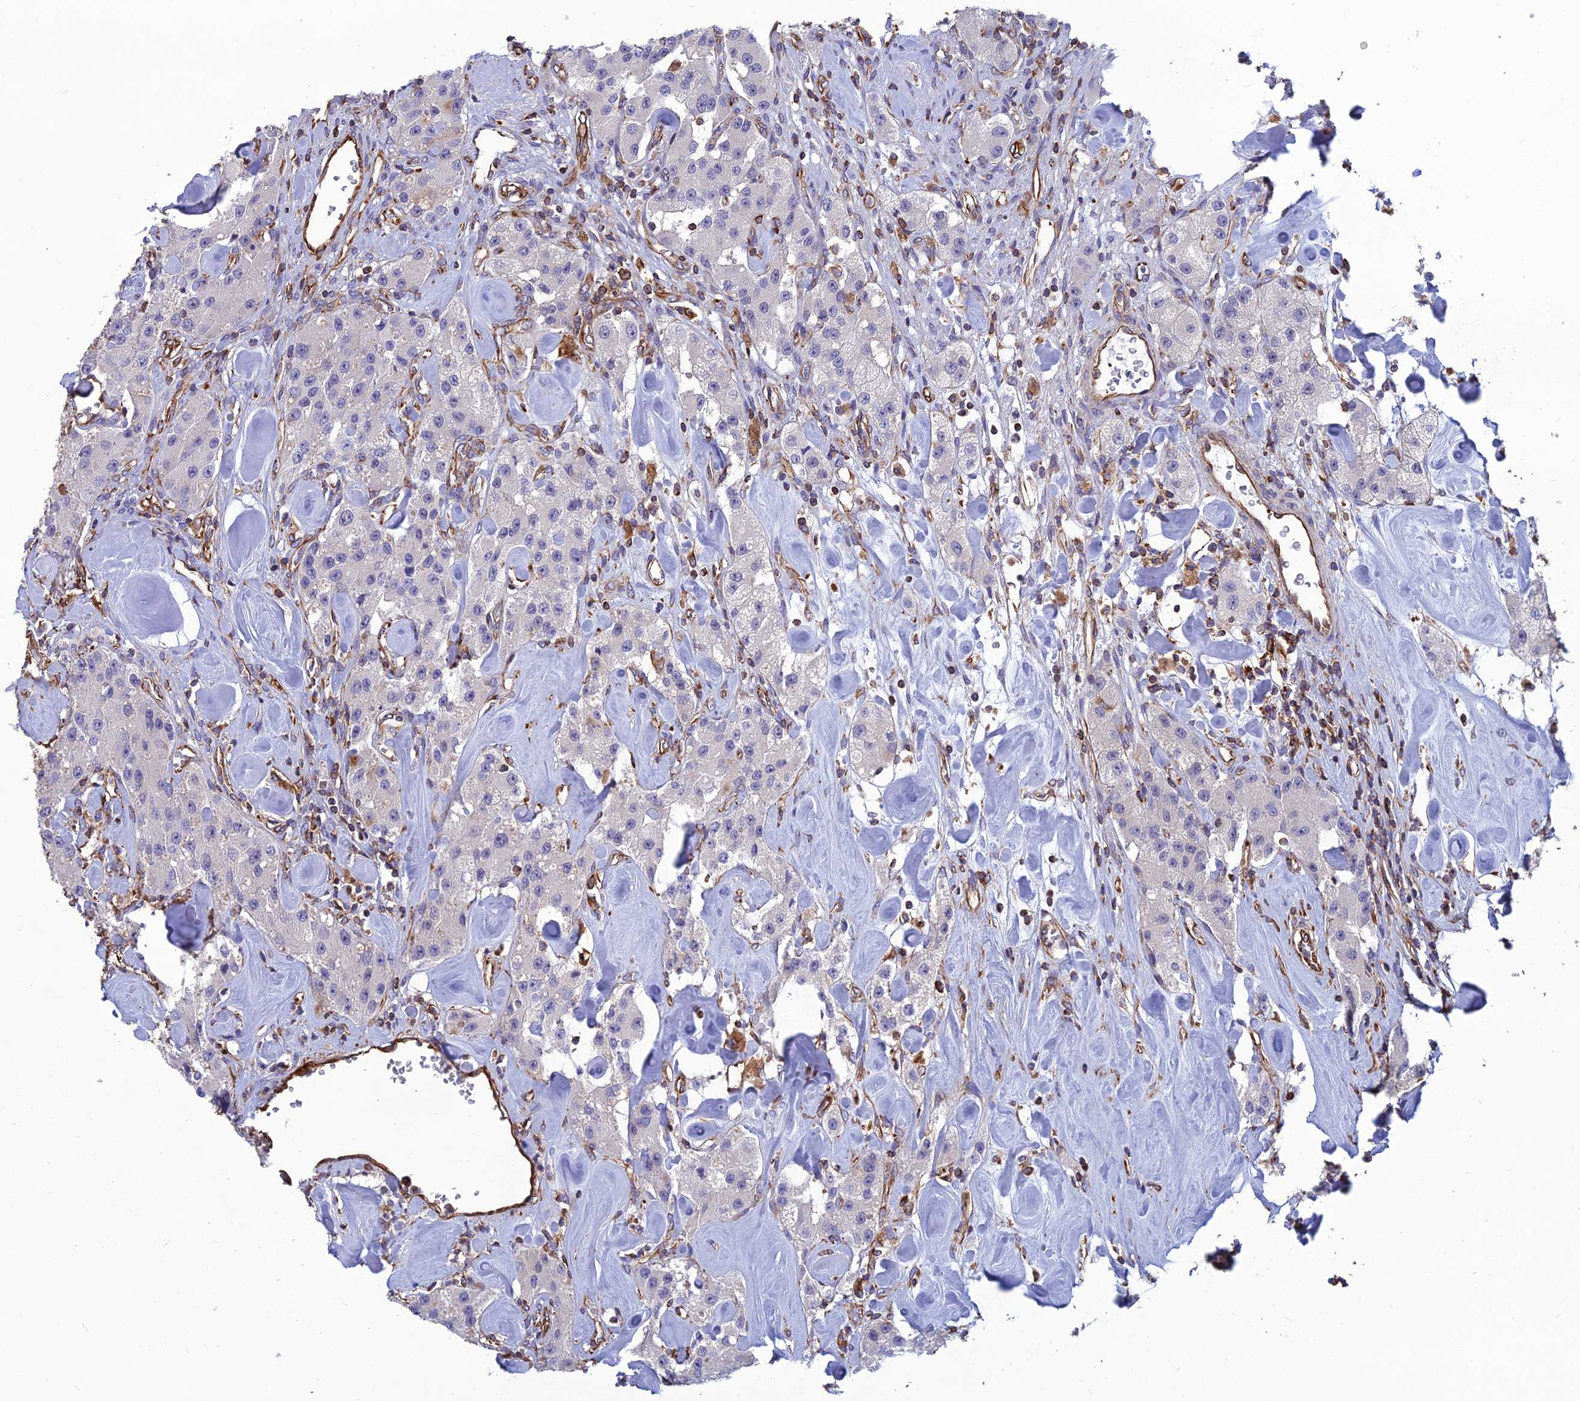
{"staining": {"intensity": "negative", "quantity": "none", "location": "none"}, "tissue": "carcinoid", "cell_type": "Tumor cells", "image_type": "cancer", "snomed": [{"axis": "morphology", "description": "Carcinoid, malignant, NOS"}, {"axis": "topography", "description": "Pancreas"}], "caption": "Immunohistochemistry (IHC) micrograph of neoplastic tissue: human carcinoid stained with DAB (3,3'-diaminobenzidine) demonstrates no significant protein staining in tumor cells.", "gene": "PSMD11", "patient": {"sex": "male", "age": 41}}